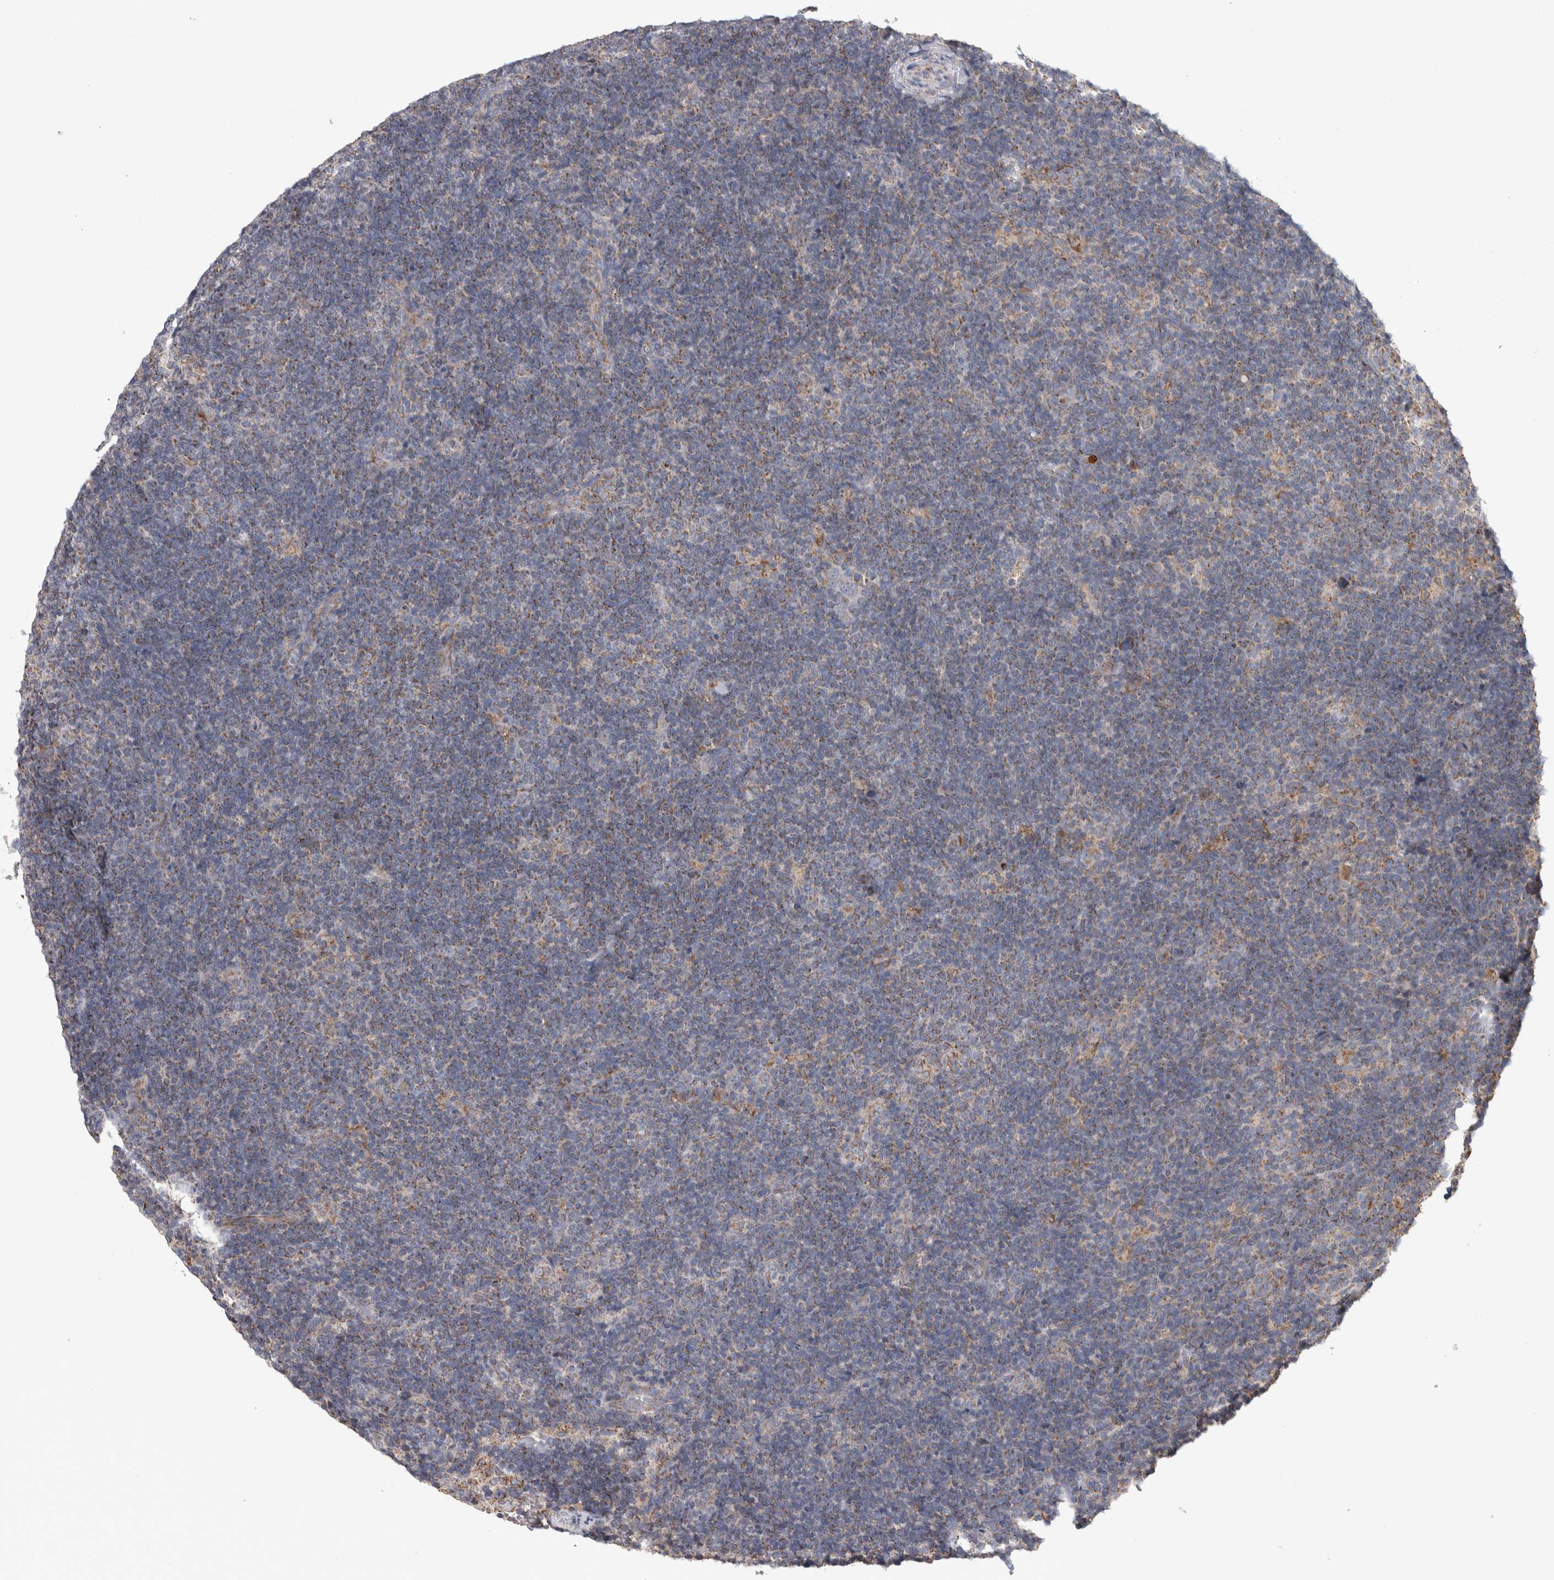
{"staining": {"intensity": "weak", "quantity": "25%-75%", "location": "cytoplasmic/membranous"}, "tissue": "lymphoma", "cell_type": "Tumor cells", "image_type": "cancer", "snomed": [{"axis": "morphology", "description": "Hodgkin's disease, NOS"}, {"axis": "topography", "description": "Lymph node"}], "caption": "Protein staining of lymphoma tissue reveals weak cytoplasmic/membranous staining in approximately 25%-75% of tumor cells.", "gene": "SCO1", "patient": {"sex": "female", "age": 57}}